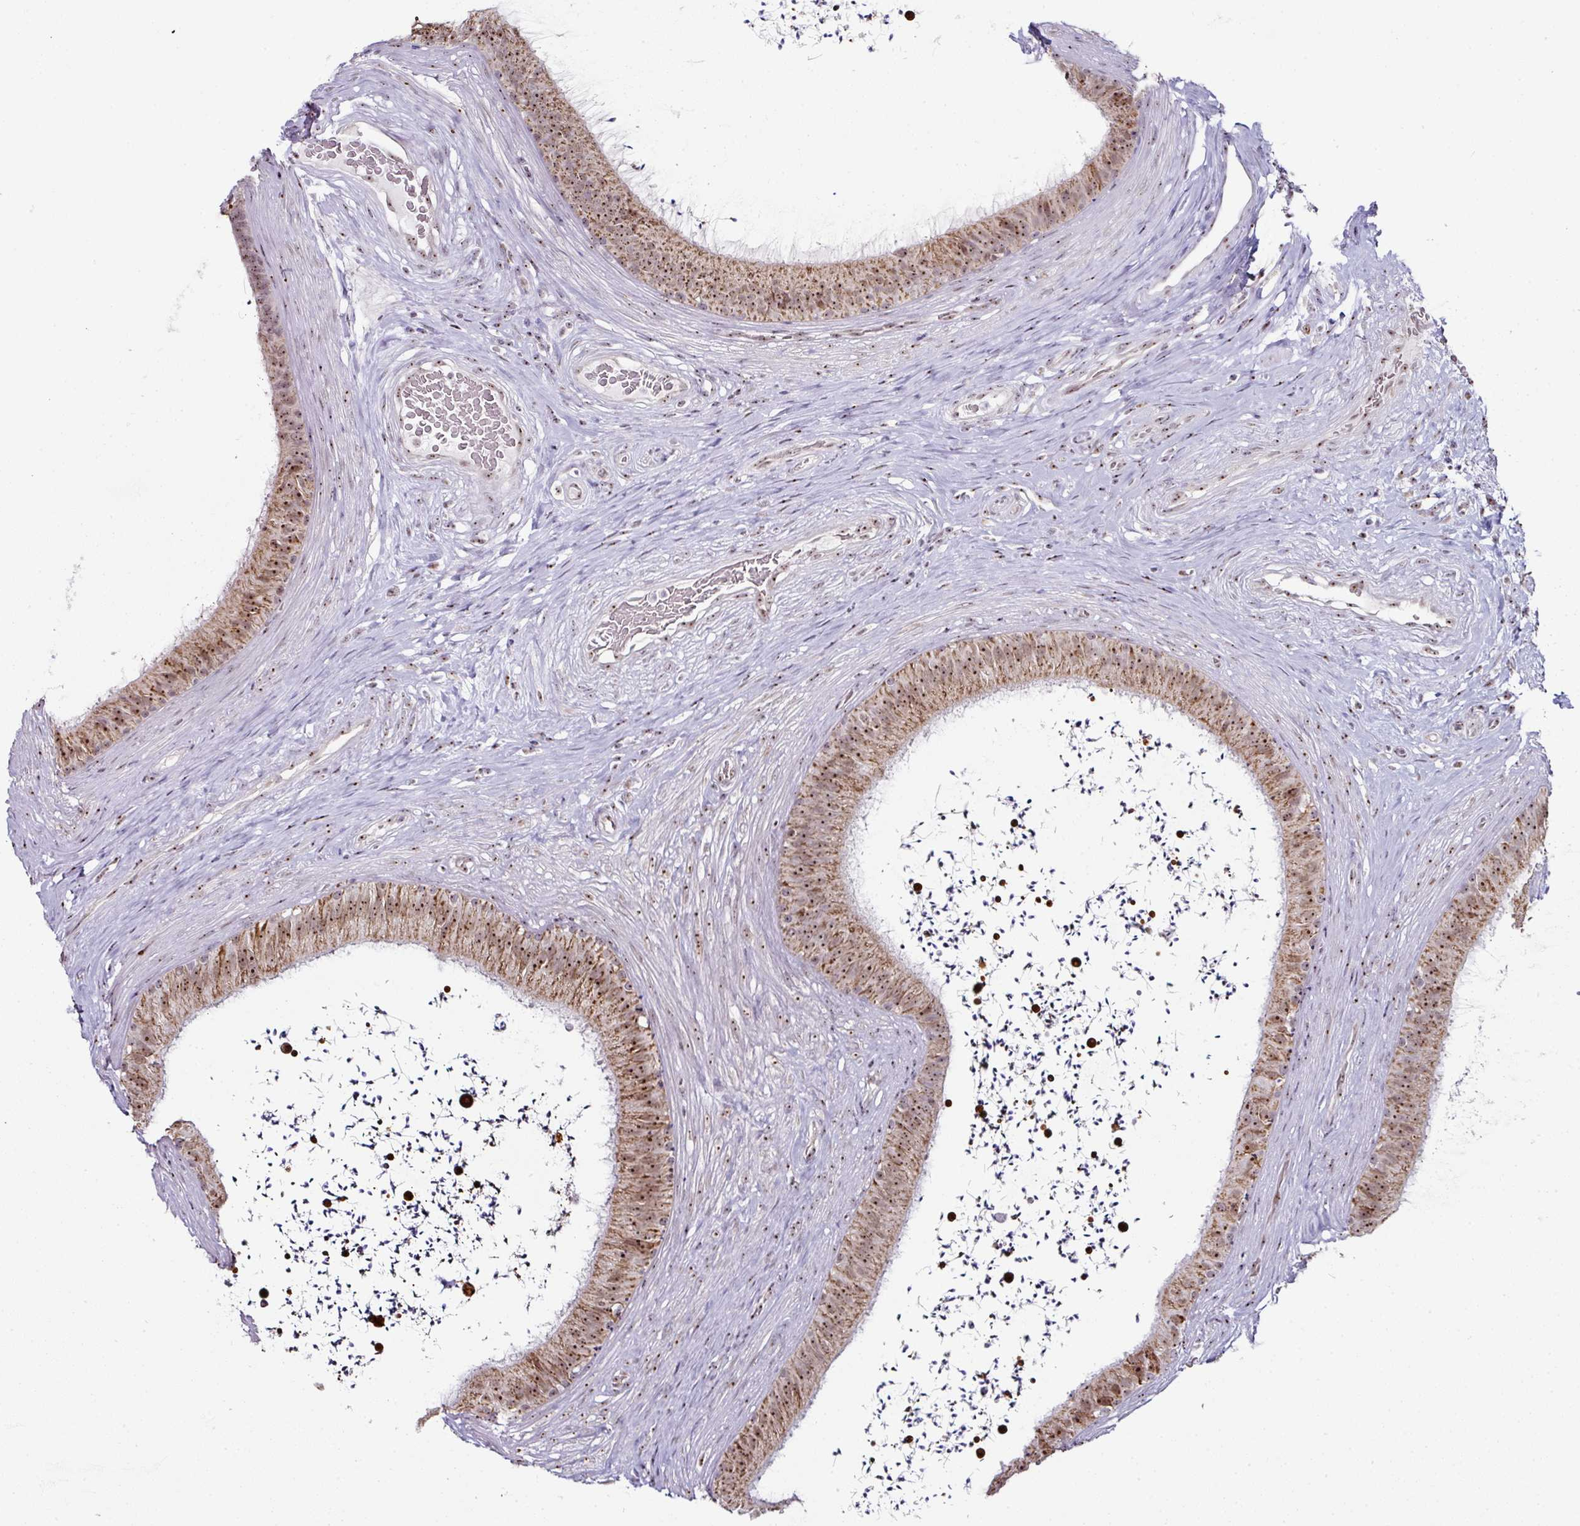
{"staining": {"intensity": "moderate", "quantity": ">75%", "location": "cytoplasmic/membranous,nuclear"}, "tissue": "epididymis", "cell_type": "Glandular cells", "image_type": "normal", "snomed": [{"axis": "morphology", "description": "Normal tissue, NOS"}, {"axis": "topography", "description": "Testis"}, {"axis": "topography", "description": "Epididymis"}], "caption": "Epididymis stained with immunohistochemistry demonstrates moderate cytoplasmic/membranous,nuclear expression in about >75% of glandular cells.", "gene": "NACC2", "patient": {"sex": "male", "age": 41}}